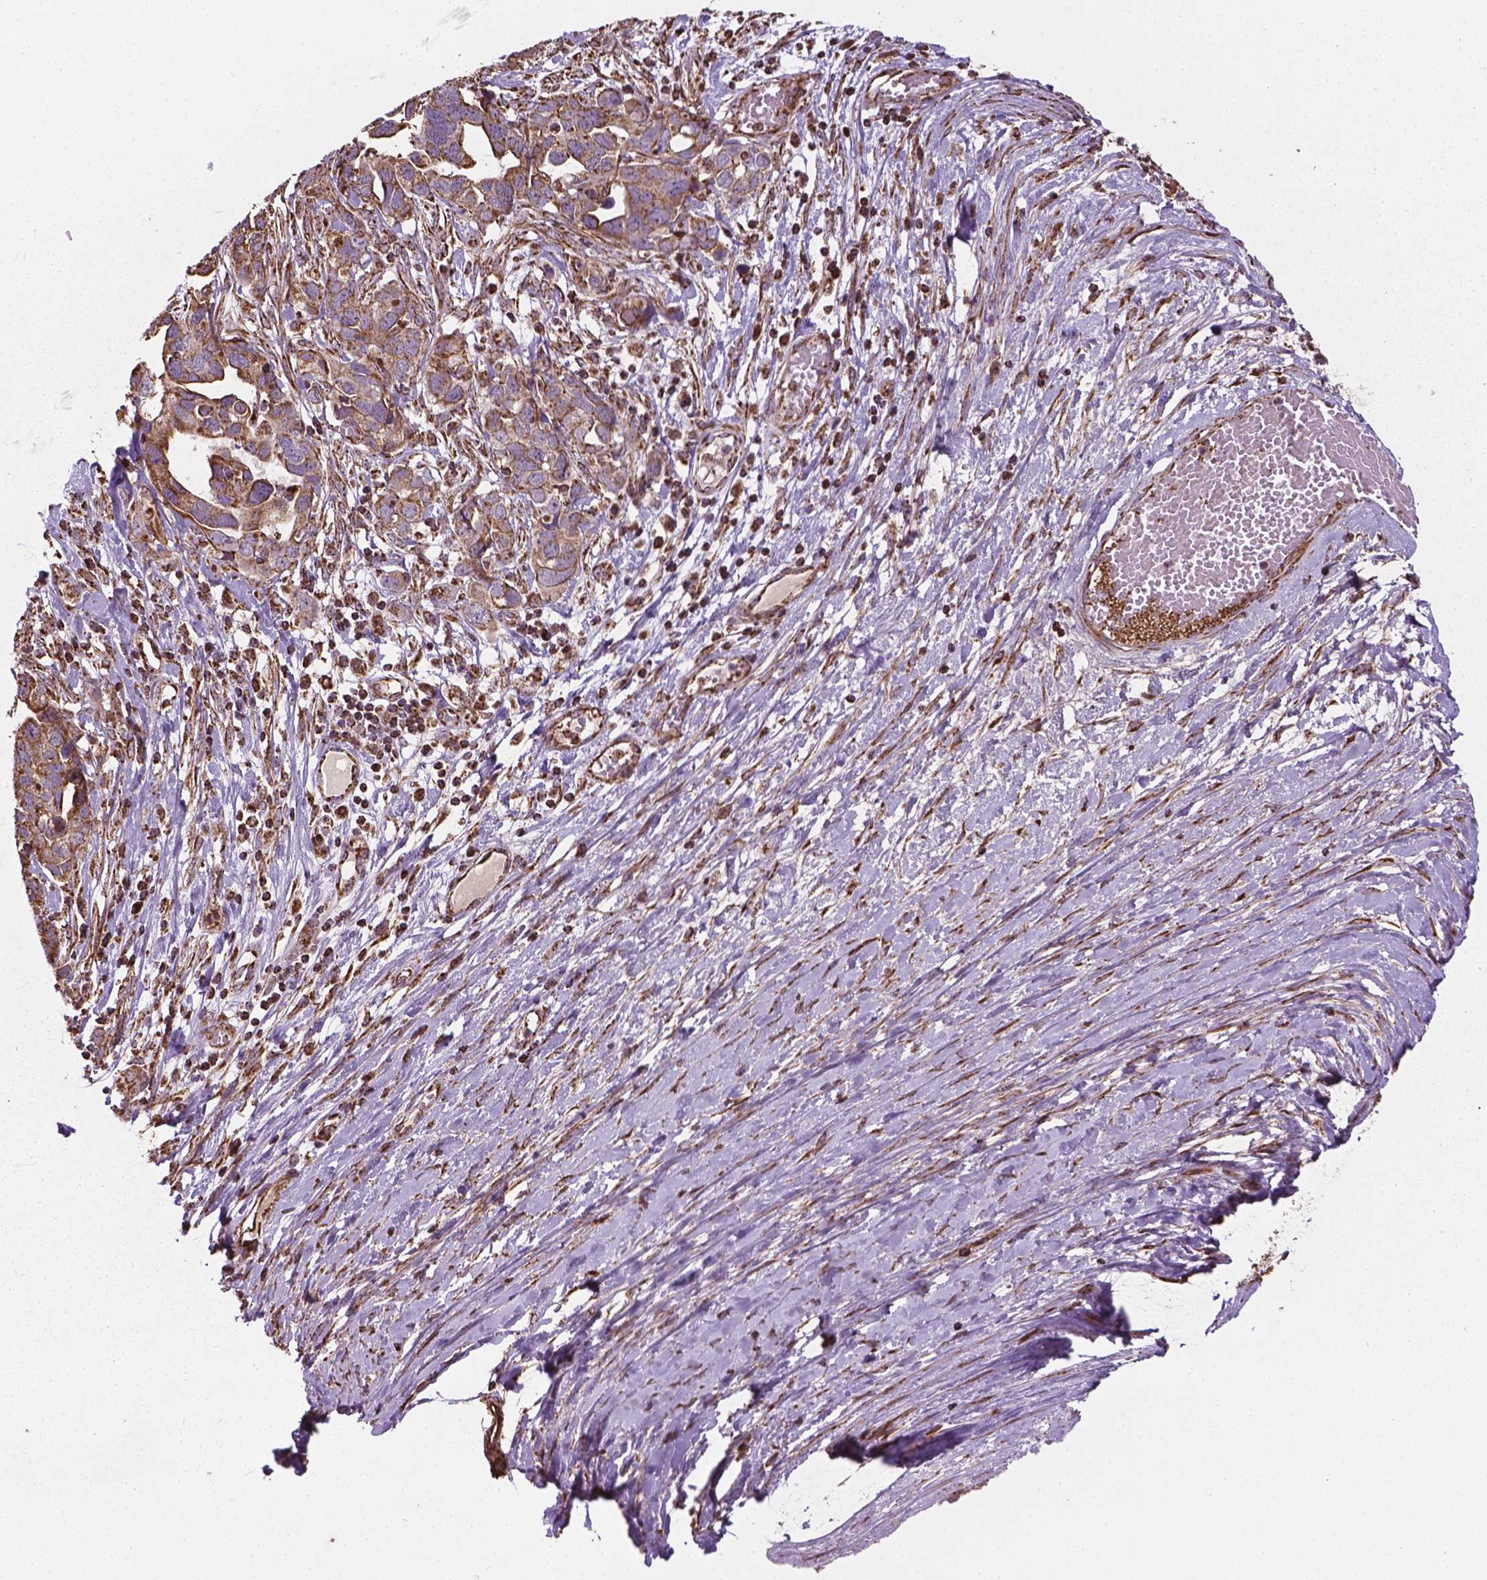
{"staining": {"intensity": "weak", "quantity": ">75%", "location": "cytoplasmic/membranous"}, "tissue": "ovarian cancer", "cell_type": "Tumor cells", "image_type": "cancer", "snomed": [{"axis": "morphology", "description": "Cystadenocarcinoma, serous, NOS"}, {"axis": "topography", "description": "Ovary"}], "caption": "Immunohistochemical staining of human serous cystadenocarcinoma (ovarian) shows weak cytoplasmic/membranous protein staining in about >75% of tumor cells. (DAB (3,3'-diaminobenzidine) IHC, brown staining for protein, blue staining for nuclei).", "gene": "HS3ST3A1", "patient": {"sex": "female", "age": 54}}